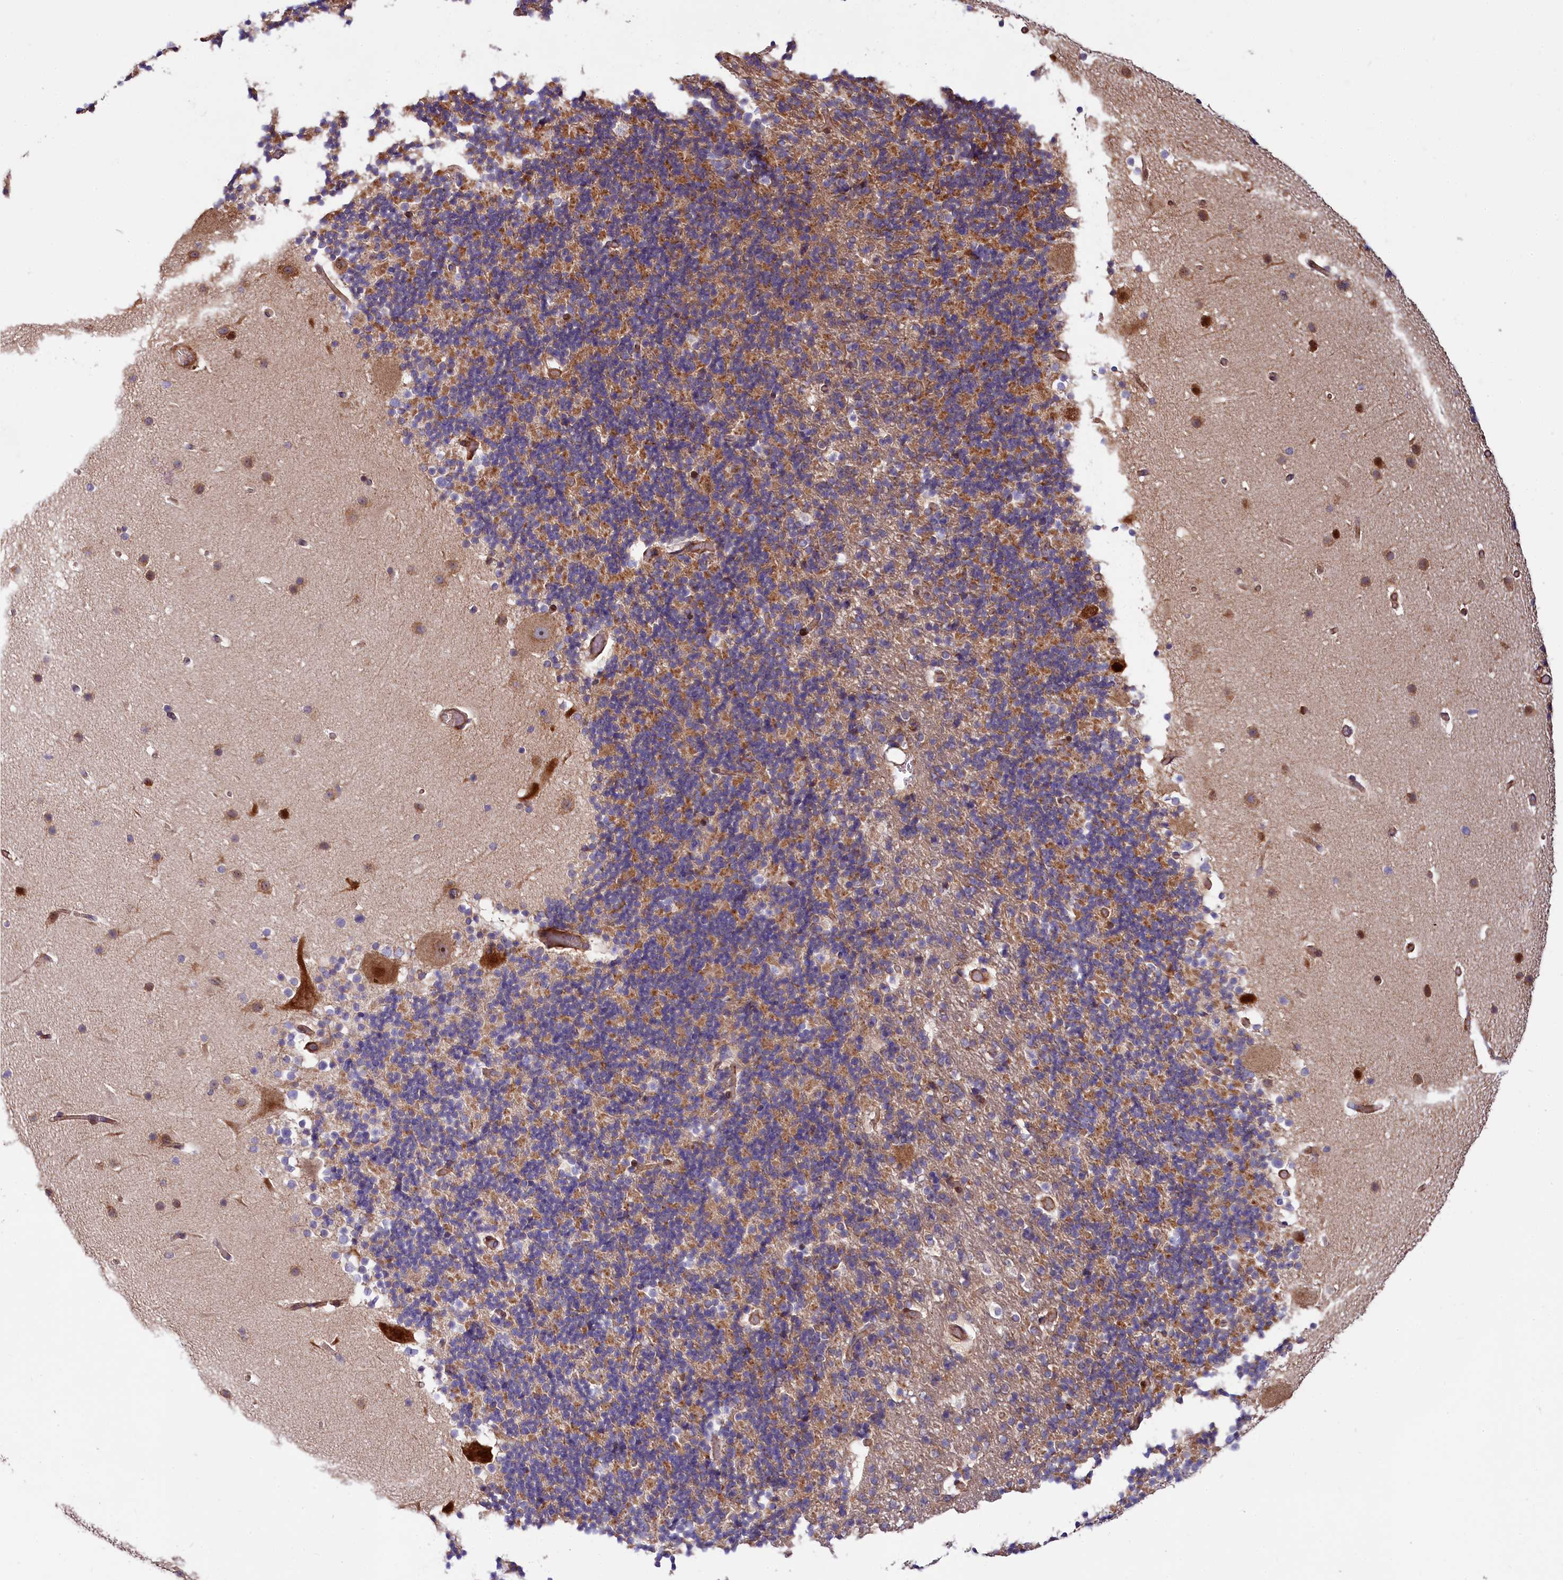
{"staining": {"intensity": "moderate", "quantity": "25%-75%", "location": "cytoplasmic/membranous"}, "tissue": "cerebellum", "cell_type": "Cells in granular layer", "image_type": "normal", "snomed": [{"axis": "morphology", "description": "Normal tissue, NOS"}, {"axis": "topography", "description": "Cerebellum"}], "caption": "Immunohistochemistry of normal human cerebellum shows medium levels of moderate cytoplasmic/membranous expression in approximately 25%-75% of cells in granular layer.", "gene": "PDZRN3", "patient": {"sex": "male", "age": 57}}